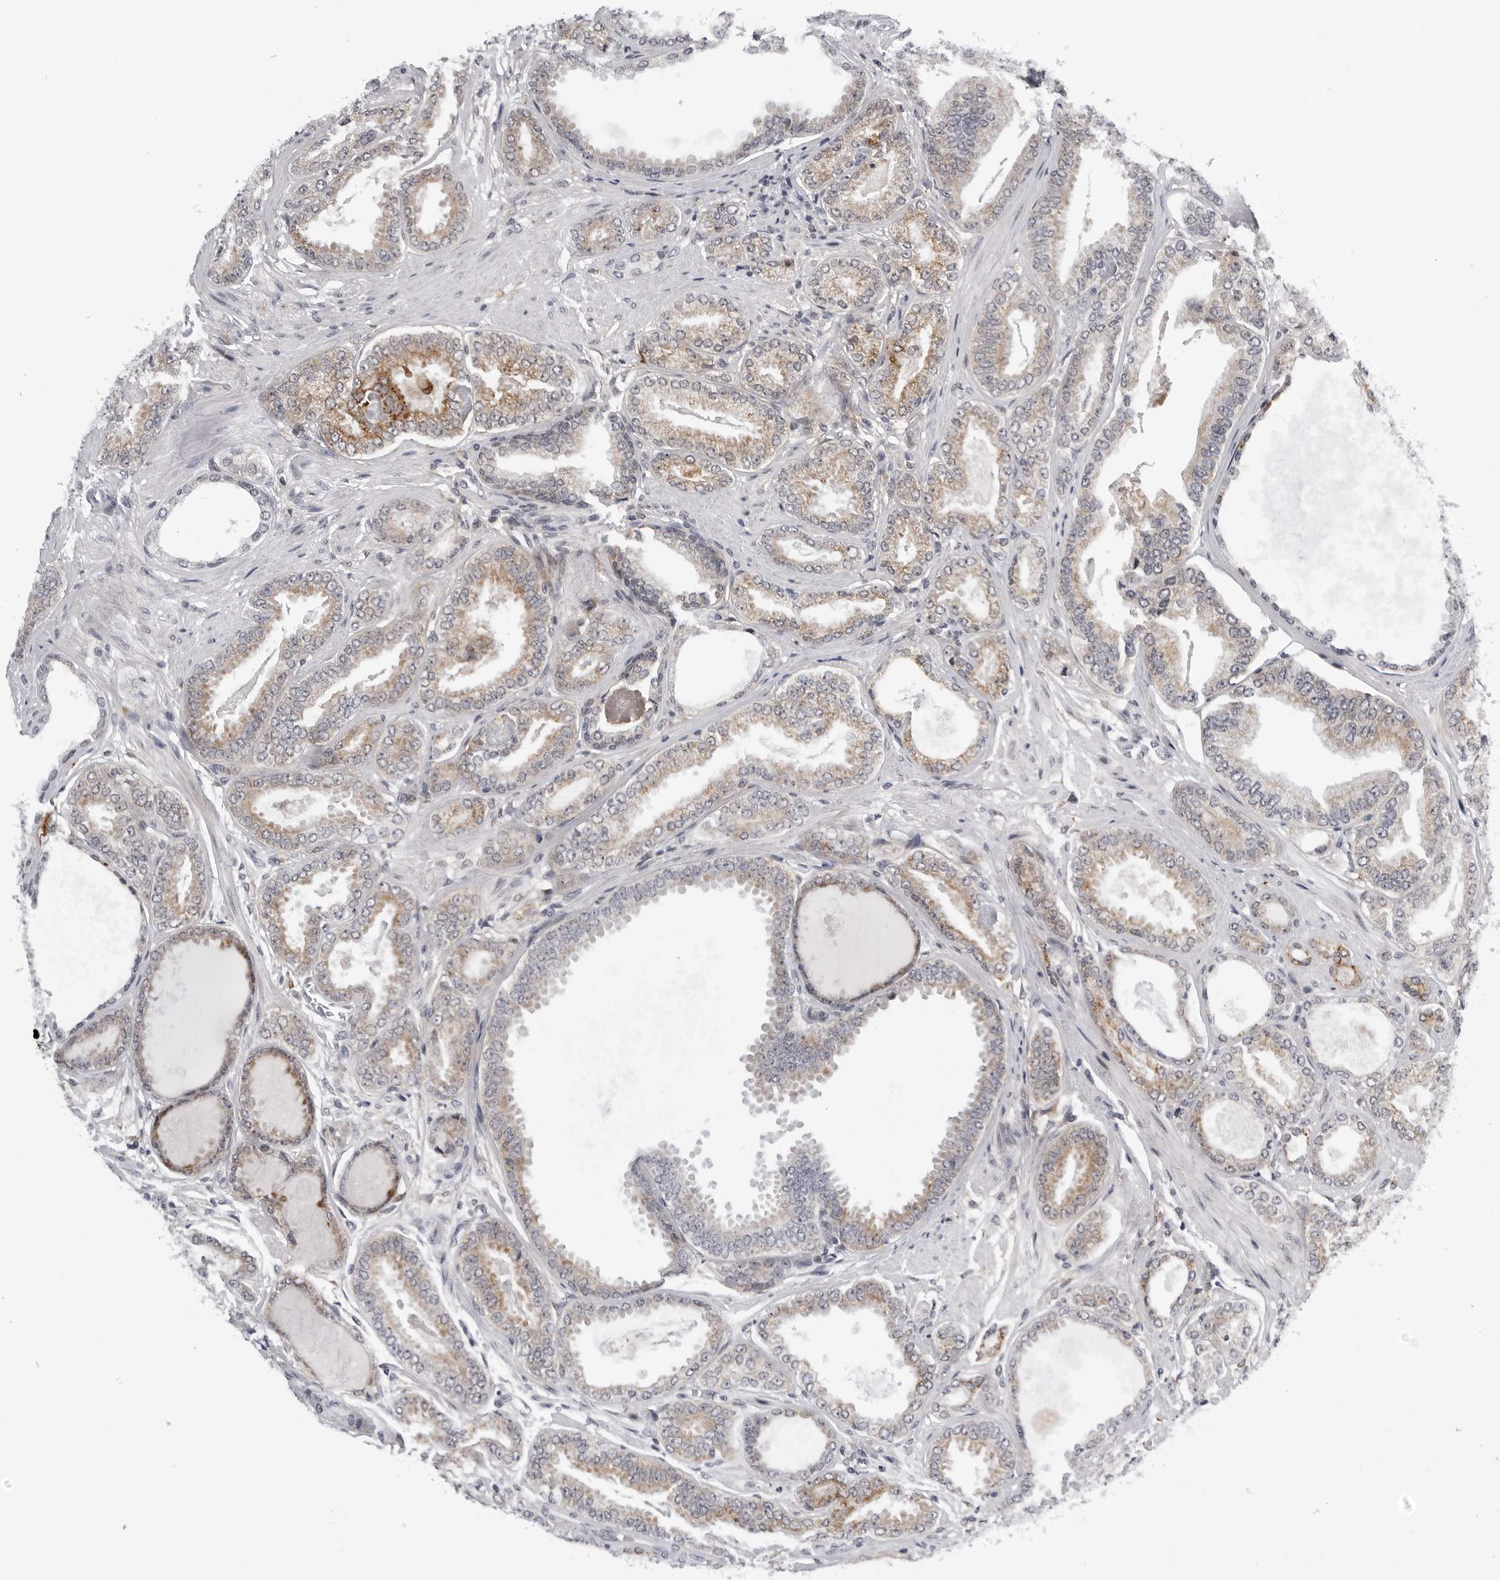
{"staining": {"intensity": "moderate", "quantity": ">75%", "location": "cytoplasmic/membranous"}, "tissue": "prostate cancer", "cell_type": "Tumor cells", "image_type": "cancer", "snomed": [{"axis": "morphology", "description": "Adenocarcinoma, Low grade"}, {"axis": "topography", "description": "Prostate"}], "caption": "Prostate cancer (low-grade adenocarcinoma) stained for a protein exhibits moderate cytoplasmic/membranous positivity in tumor cells.", "gene": "CDK20", "patient": {"sex": "male", "age": 71}}